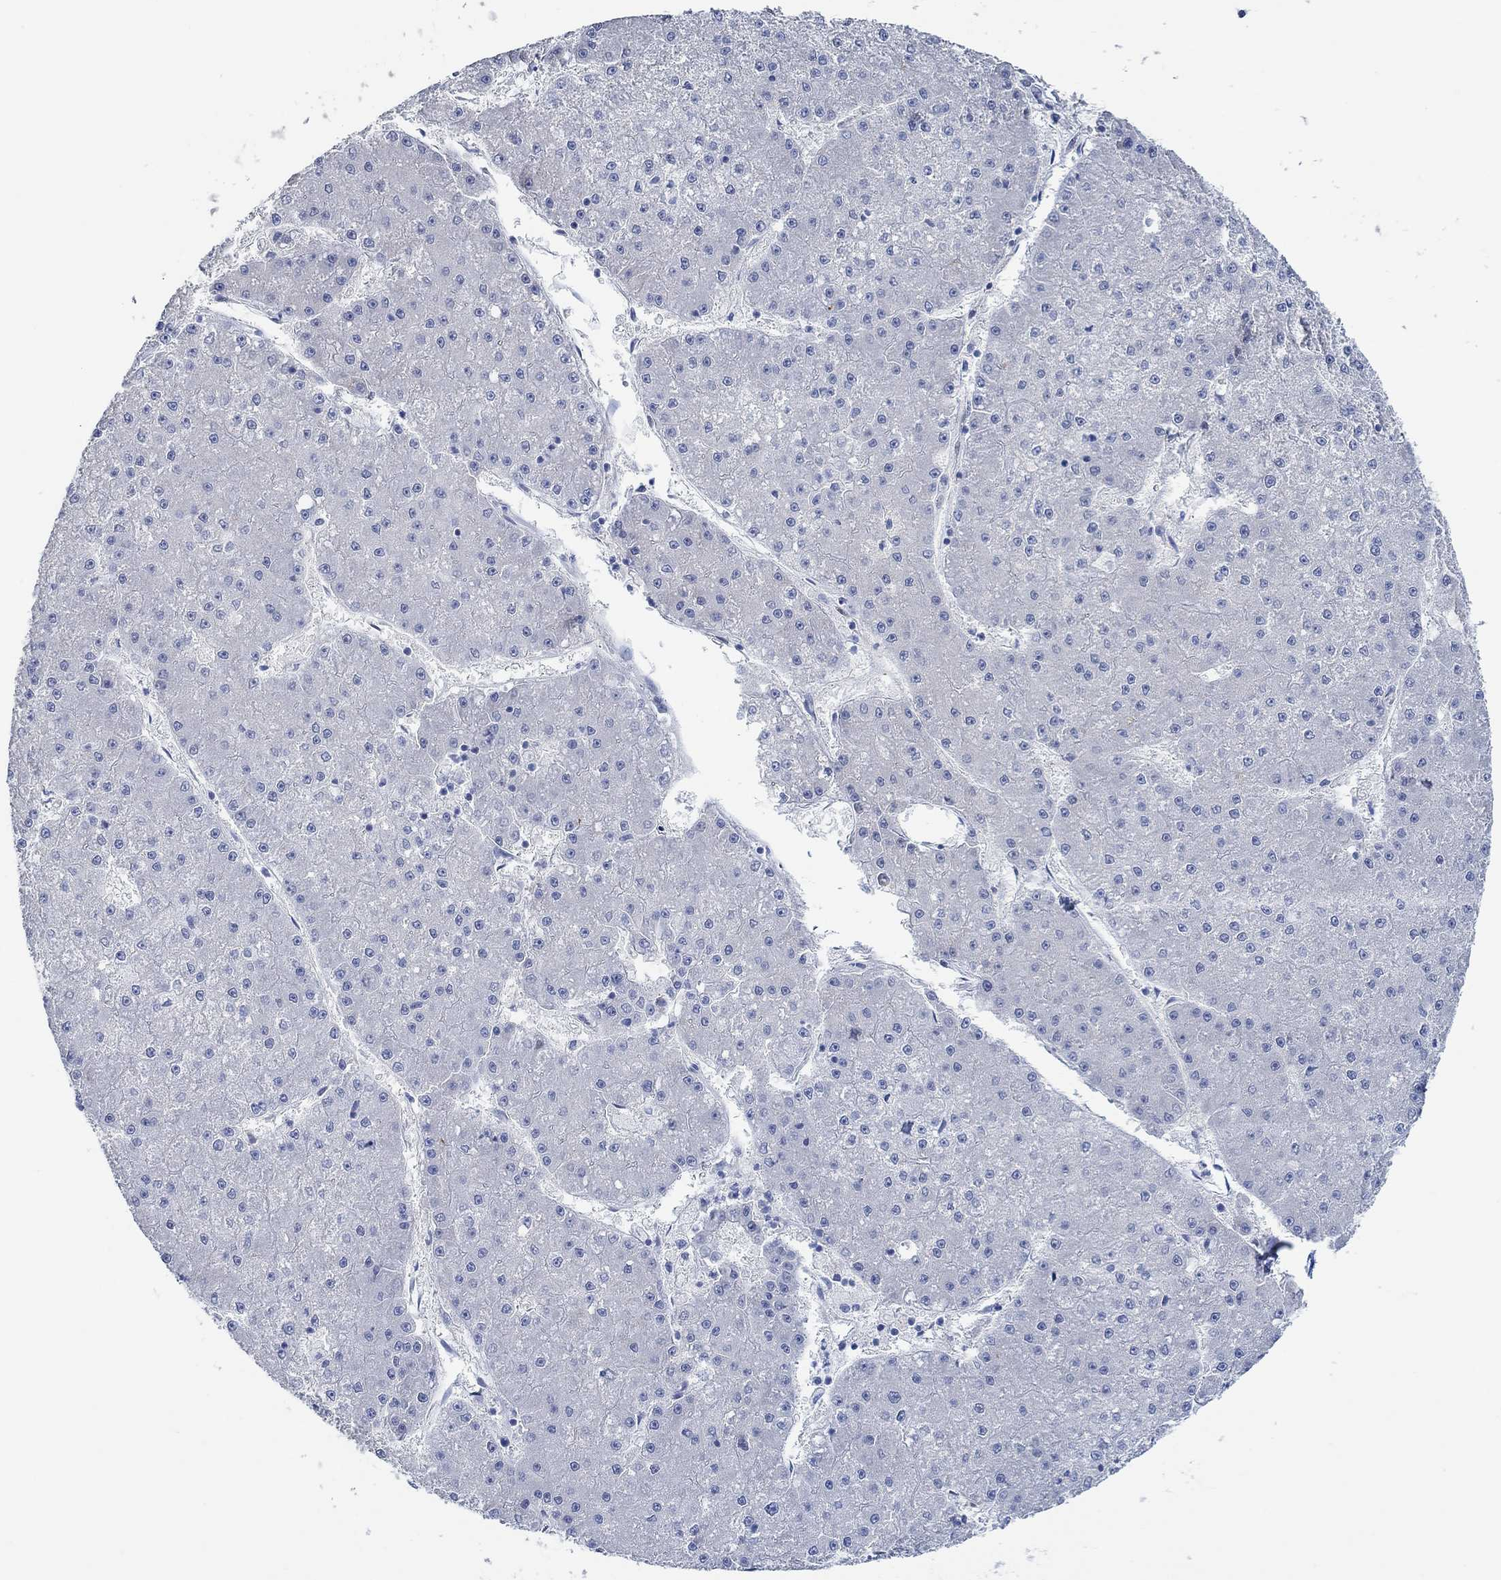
{"staining": {"intensity": "negative", "quantity": "none", "location": "none"}, "tissue": "liver cancer", "cell_type": "Tumor cells", "image_type": "cancer", "snomed": [{"axis": "morphology", "description": "Carcinoma, Hepatocellular, NOS"}, {"axis": "topography", "description": "Liver"}], "caption": "A histopathology image of human hepatocellular carcinoma (liver) is negative for staining in tumor cells.", "gene": "PPP1R17", "patient": {"sex": "male", "age": 73}}